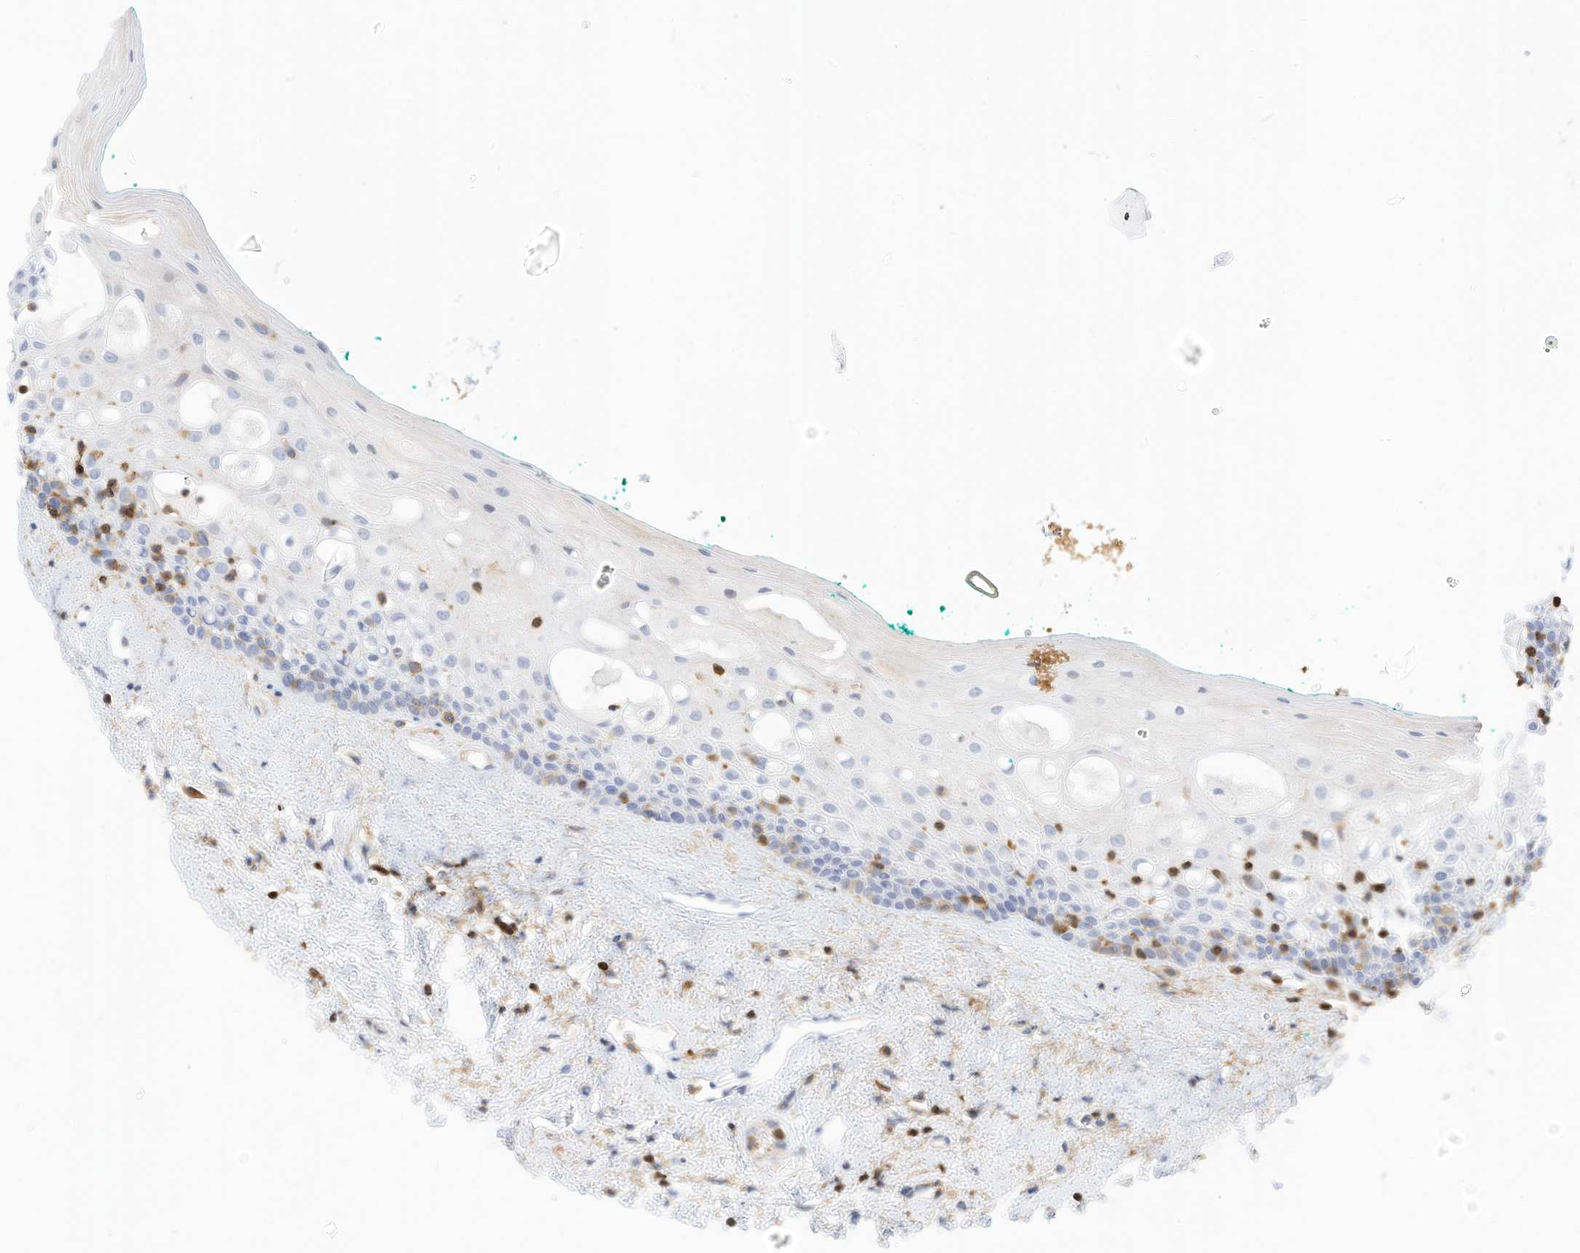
{"staining": {"intensity": "negative", "quantity": "none", "location": "none"}, "tissue": "oral mucosa", "cell_type": "Squamous epithelial cells", "image_type": "normal", "snomed": [{"axis": "morphology", "description": "Normal tissue, NOS"}, {"axis": "topography", "description": "Oral tissue"}], "caption": "DAB immunohistochemical staining of benign human oral mucosa displays no significant positivity in squamous epithelial cells.", "gene": "TXNDC9", "patient": {"sex": "female", "age": 70}}